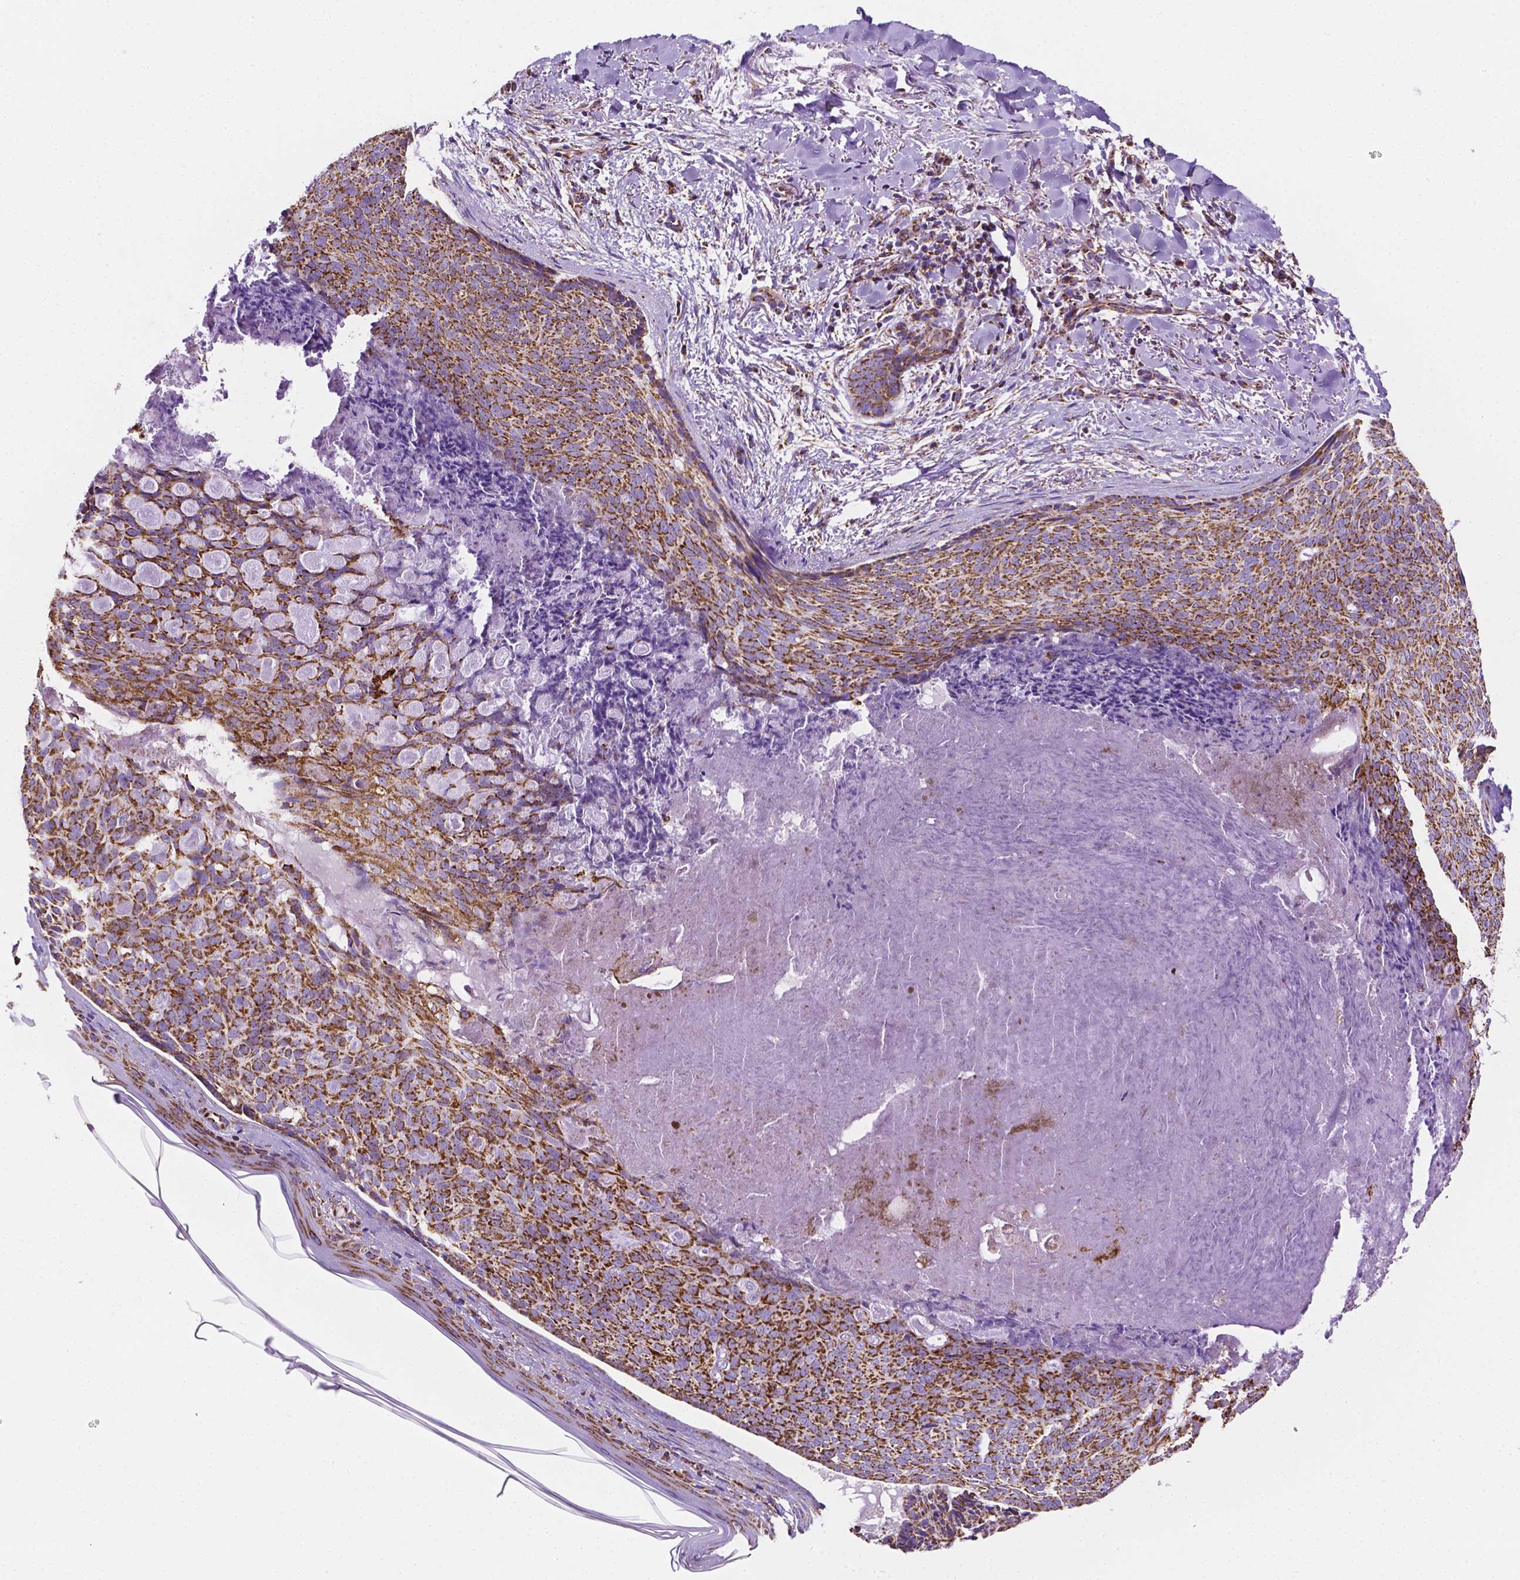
{"staining": {"intensity": "strong", "quantity": ">75%", "location": "cytoplasmic/membranous"}, "tissue": "skin cancer", "cell_type": "Tumor cells", "image_type": "cancer", "snomed": [{"axis": "morphology", "description": "Basal cell carcinoma"}, {"axis": "topography", "description": "Skin"}], "caption": "Immunohistochemical staining of basal cell carcinoma (skin) shows strong cytoplasmic/membranous protein expression in about >75% of tumor cells. The staining is performed using DAB brown chromogen to label protein expression. The nuclei are counter-stained blue using hematoxylin.", "gene": "RMDN3", "patient": {"sex": "female", "age": 82}}